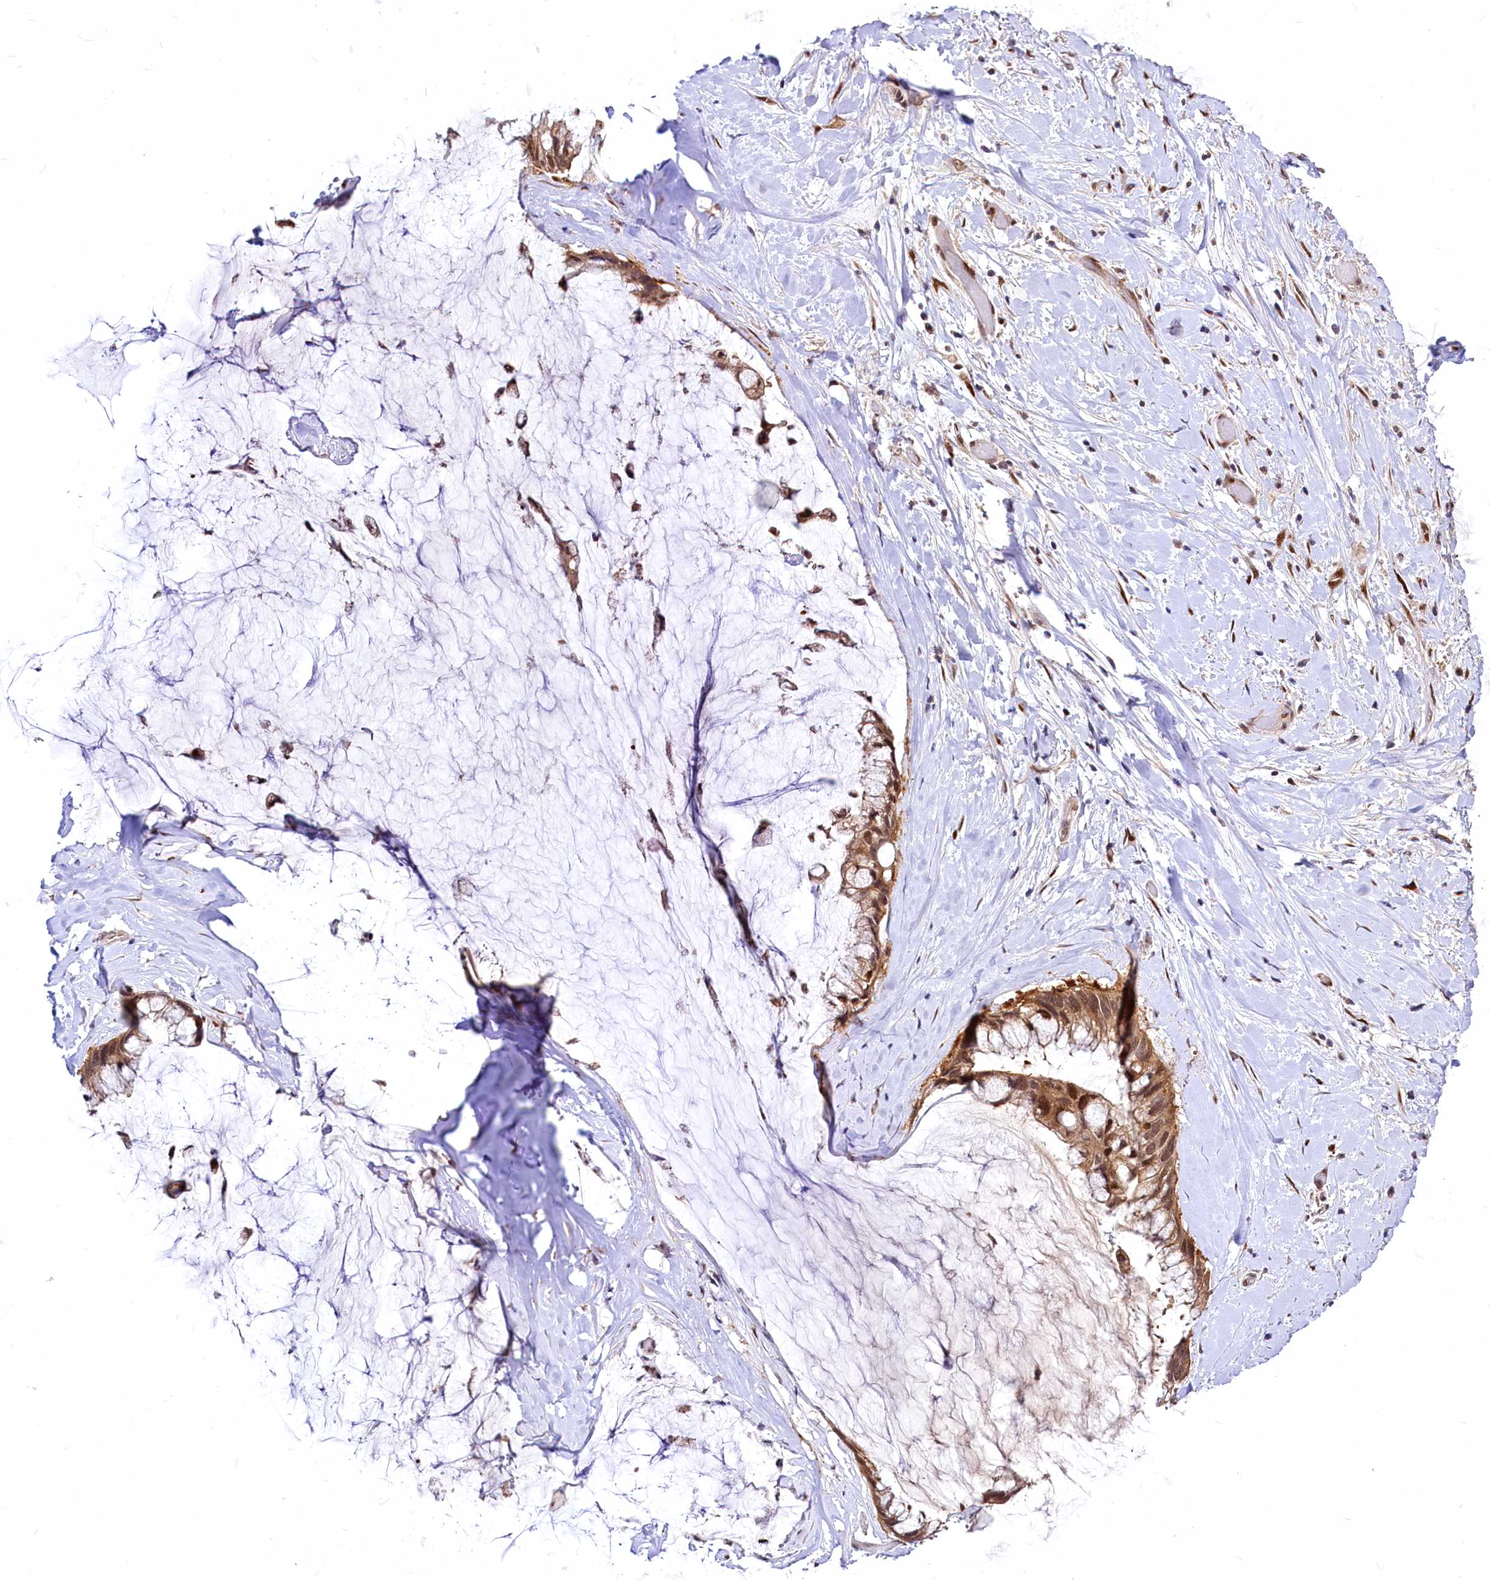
{"staining": {"intensity": "moderate", "quantity": ">75%", "location": "cytoplasmic/membranous,nuclear"}, "tissue": "ovarian cancer", "cell_type": "Tumor cells", "image_type": "cancer", "snomed": [{"axis": "morphology", "description": "Cystadenocarcinoma, mucinous, NOS"}, {"axis": "topography", "description": "Ovary"}], "caption": "A medium amount of moderate cytoplasmic/membranous and nuclear expression is identified in approximately >75% of tumor cells in ovarian cancer (mucinous cystadenocarcinoma) tissue.", "gene": "MAML2", "patient": {"sex": "female", "age": 39}}